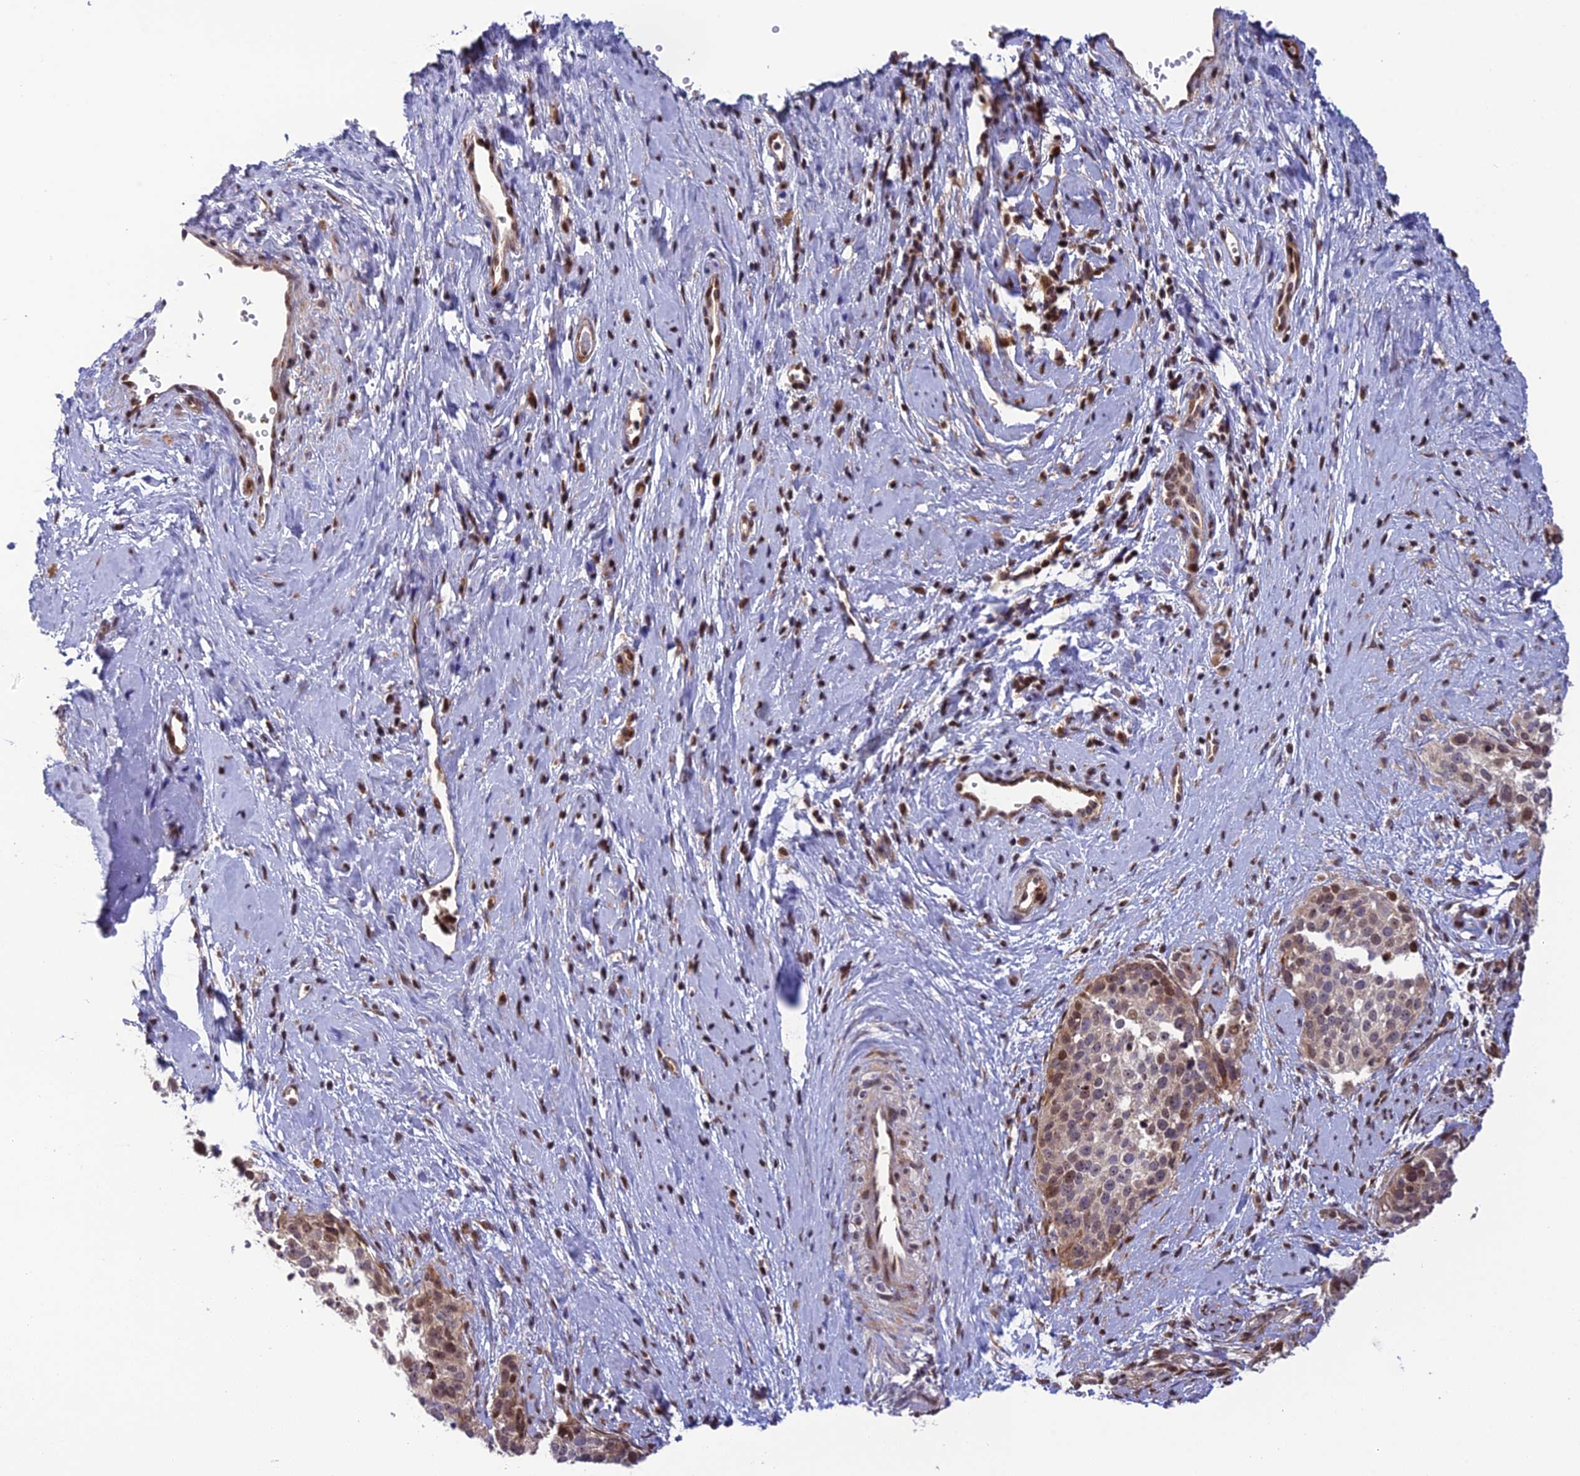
{"staining": {"intensity": "moderate", "quantity": "<25%", "location": "nuclear"}, "tissue": "cervical cancer", "cell_type": "Tumor cells", "image_type": "cancer", "snomed": [{"axis": "morphology", "description": "Squamous cell carcinoma, NOS"}, {"axis": "topography", "description": "Cervix"}], "caption": "A low amount of moderate nuclear positivity is present in about <25% of tumor cells in cervical cancer tissue. Nuclei are stained in blue.", "gene": "SMIM7", "patient": {"sex": "female", "age": 44}}